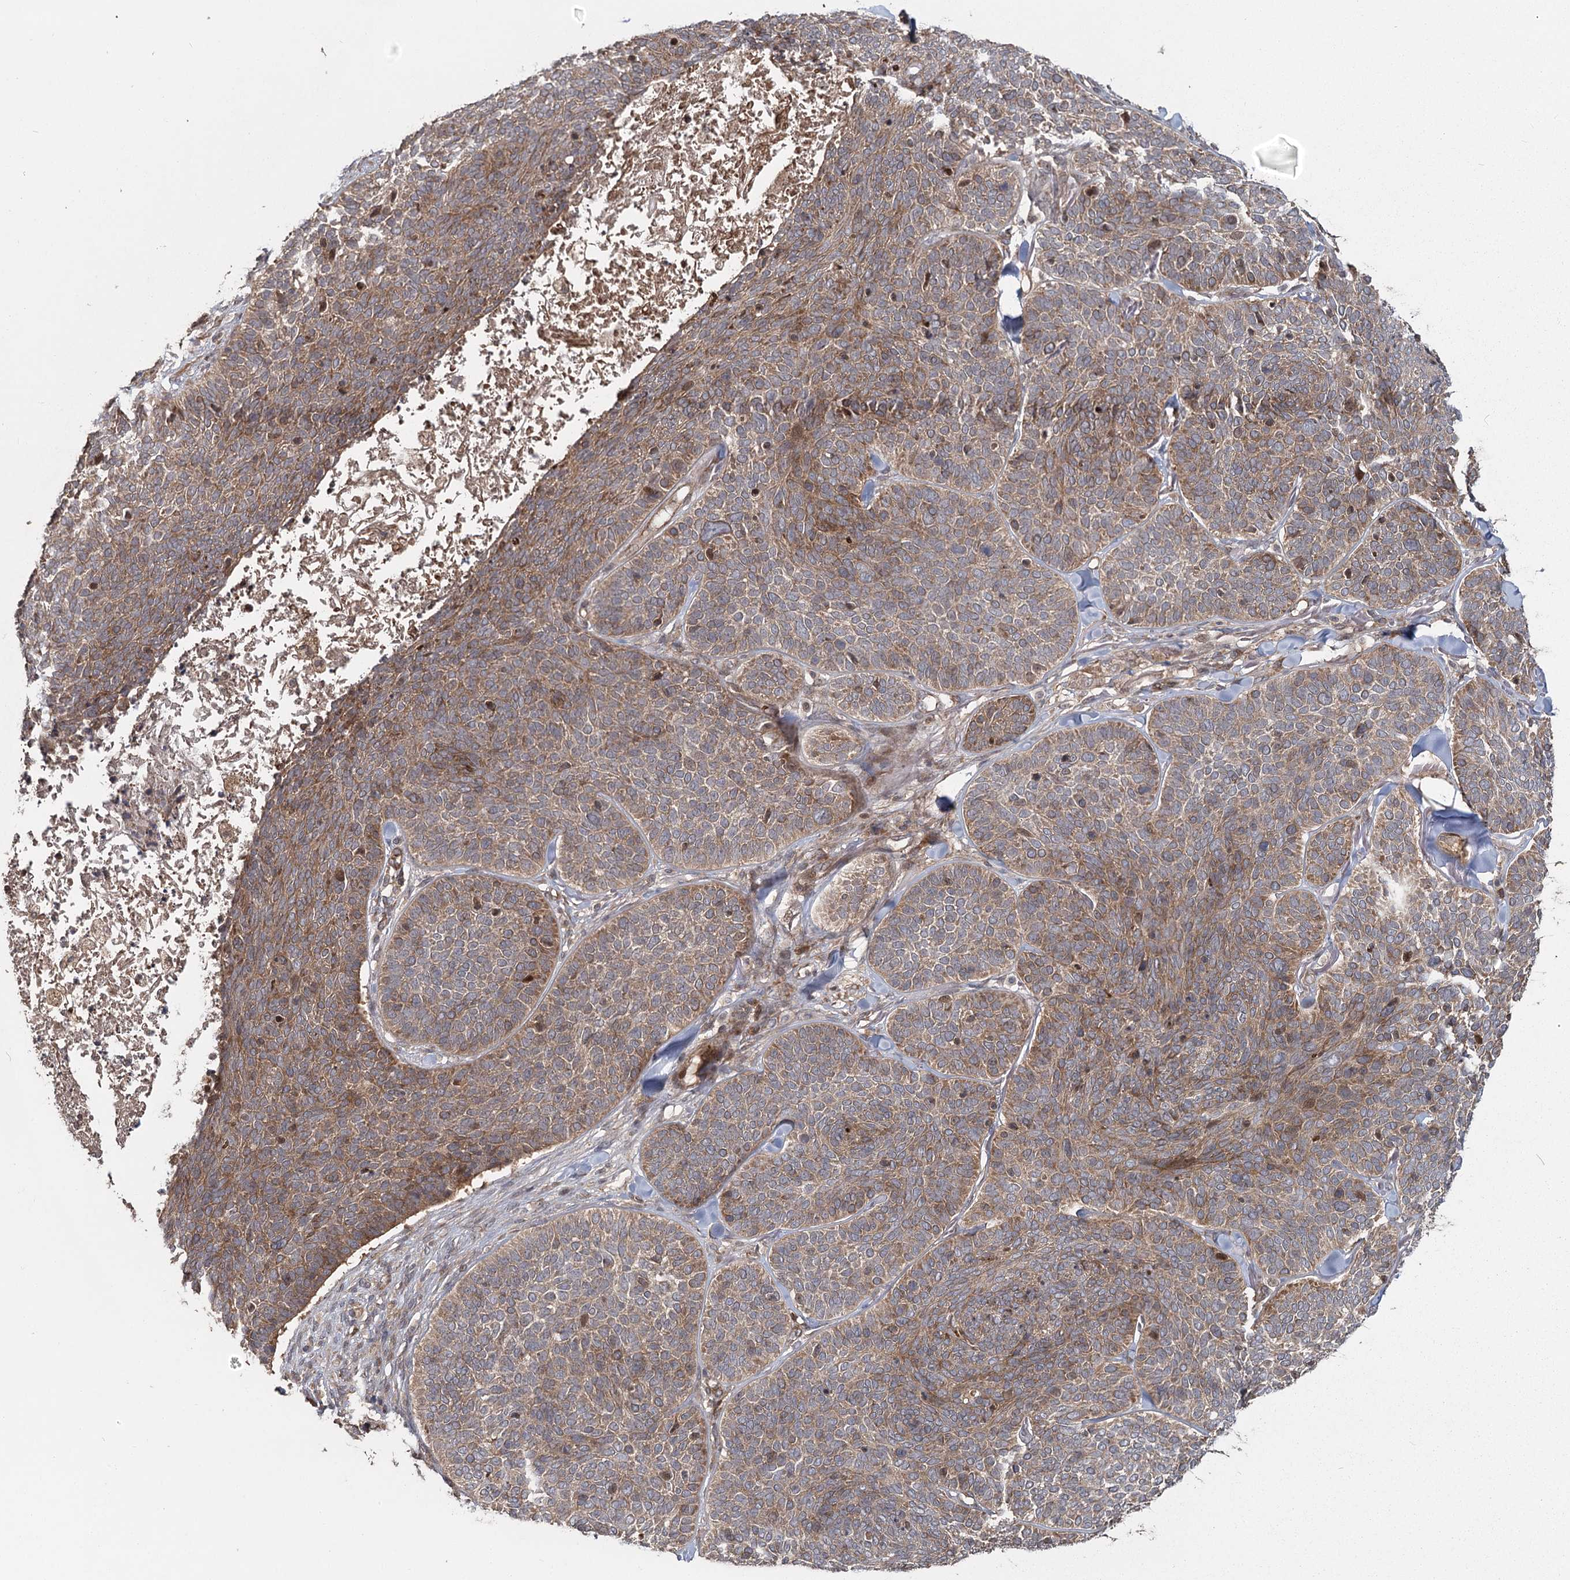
{"staining": {"intensity": "moderate", "quantity": ">75%", "location": "cytoplasmic/membranous"}, "tissue": "skin cancer", "cell_type": "Tumor cells", "image_type": "cancer", "snomed": [{"axis": "morphology", "description": "Basal cell carcinoma"}, {"axis": "topography", "description": "Skin"}], "caption": "The photomicrograph reveals staining of skin basal cell carcinoma, revealing moderate cytoplasmic/membranous protein staining (brown color) within tumor cells.", "gene": "RAPGEF6", "patient": {"sex": "male", "age": 85}}